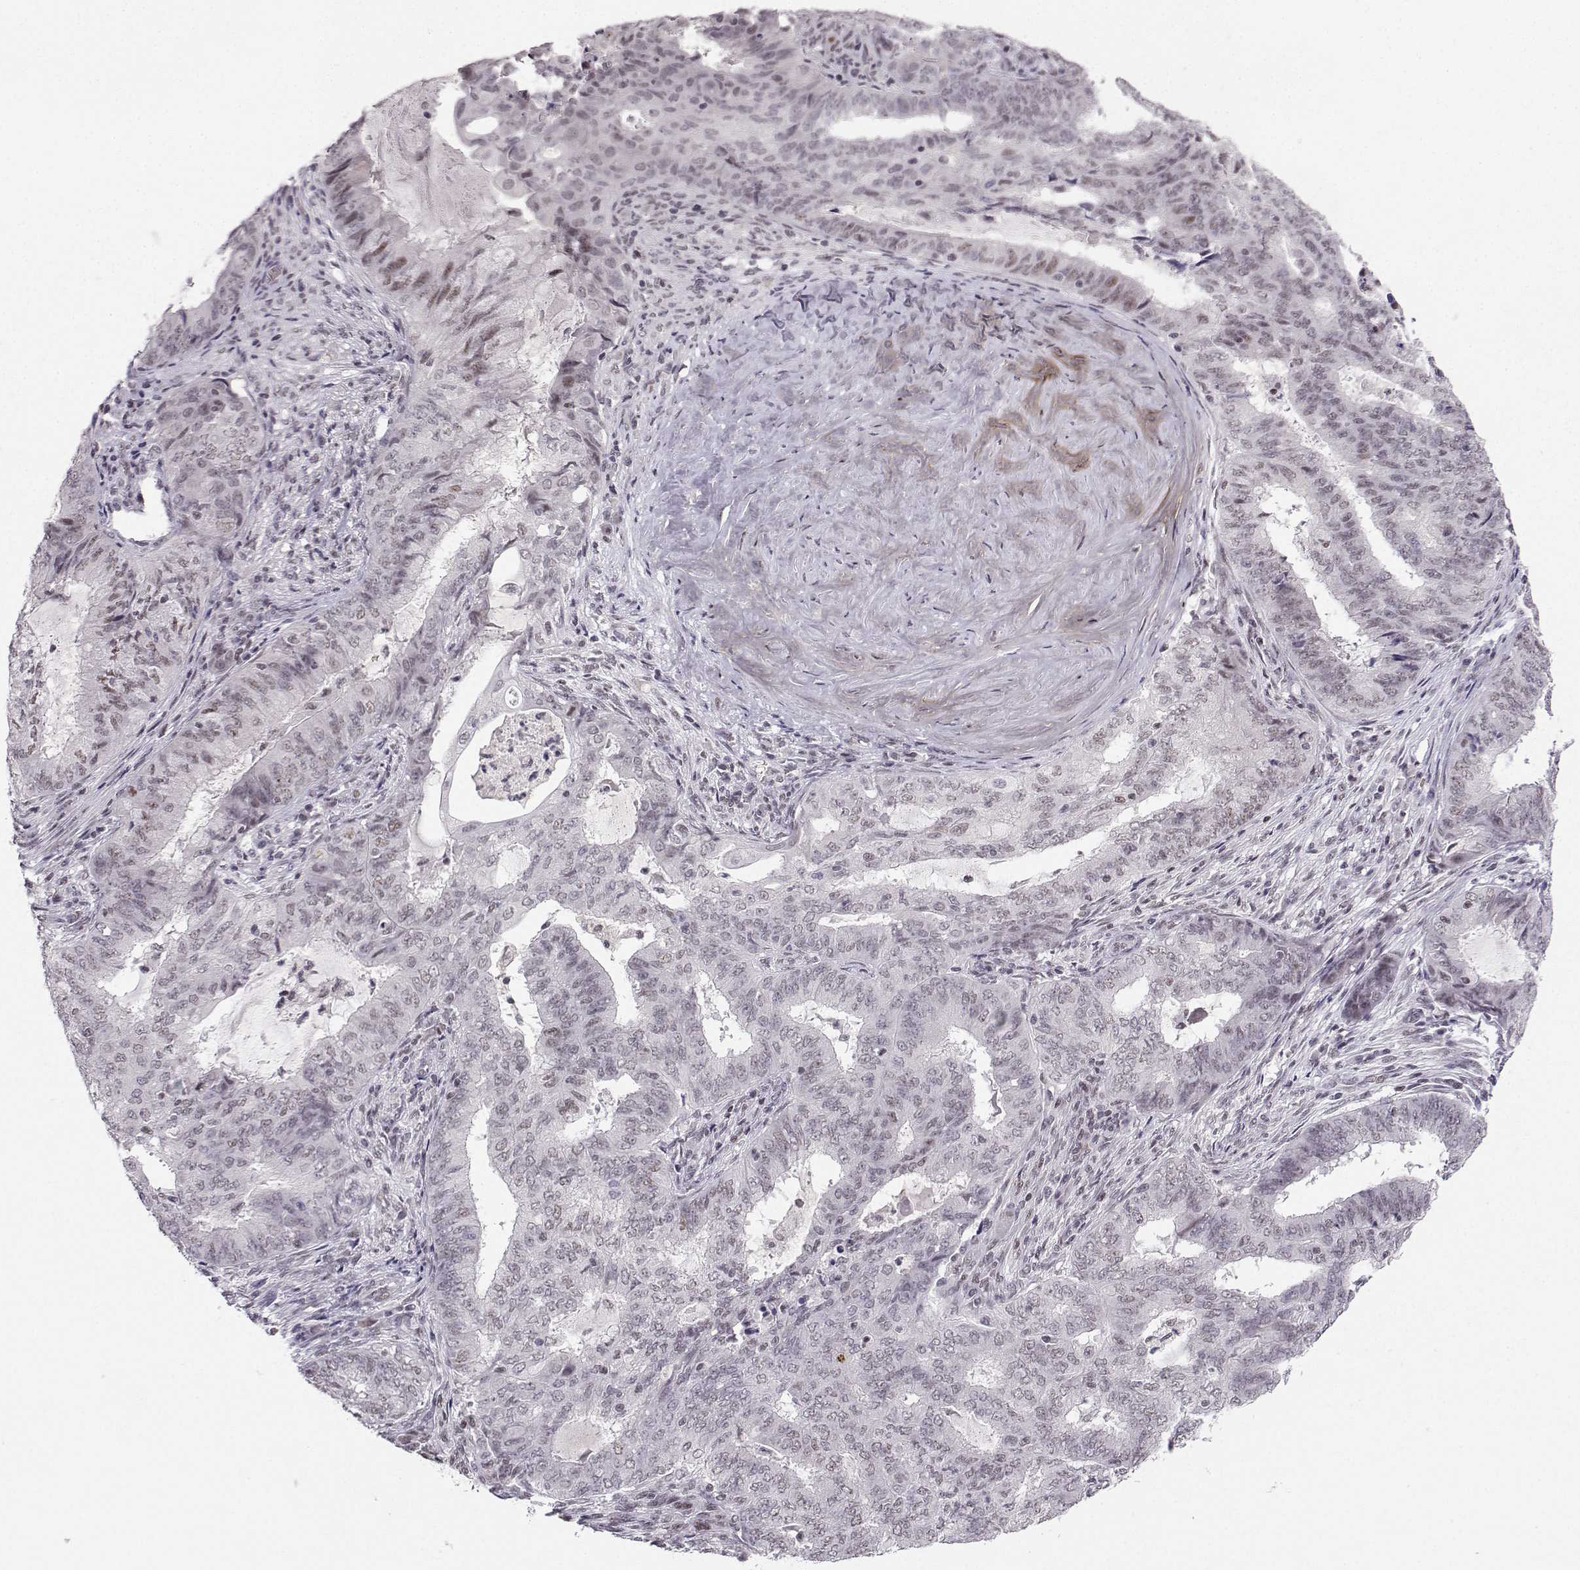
{"staining": {"intensity": "negative", "quantity": "none", "location": "none"}, "tissue": "endometrial cancer", "cell_type": "Tumor cells", "image_type": "cancer", "snomed": [{"axis": "morphology", "description": "Adenocarcinoma, NOS"}, {"axis": "topography", "description": "Endometrium"}], "caption": "The IHC photomicrograph has no significant staining in tumor cells of endometrial adenocarcinoma tissue.", "gene": "LIN28A", "patient": {"sex": "female", "age": 62}}